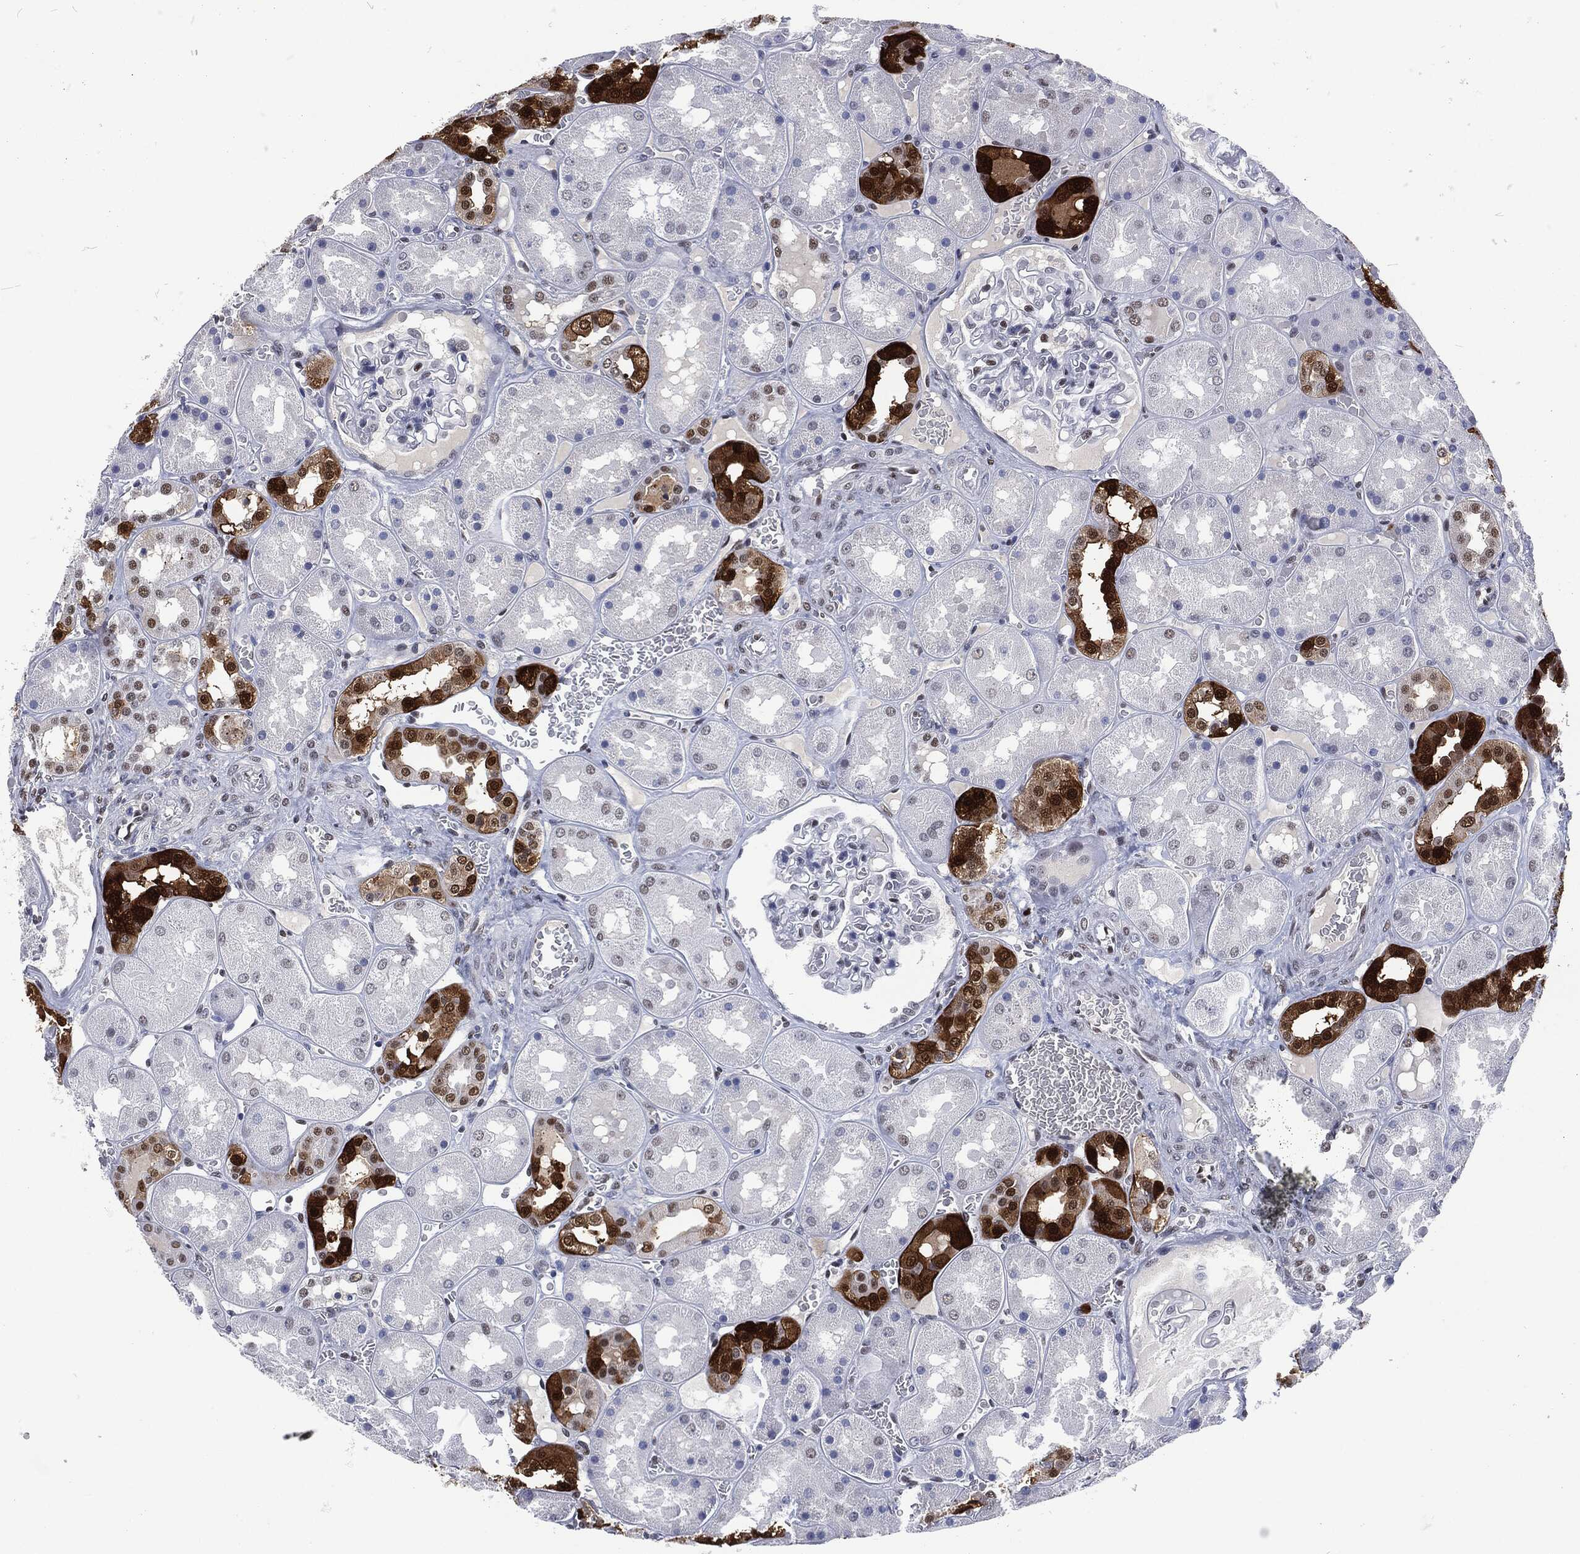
{"staining": {"intensity": "moderate", "quantity": "<25%", "location": "nuclear"}, "tissue": "kidney", "cell_type": "Cells in glomeruli", "image_type": "normal", "snomed": [{"axis": "morphology", "description": "Normal tissue, NOS"}, {"axis": "topography", "description": "Kidney"}], "caption": "Immunohistochemical staining of unremarkable human kidney shows <25% levels of moderate nuclear protein expression in about <25% of cells in glomeruli. Nuclei are stained in blue.", "gene": "DCPS", "patient": {"sex": "male", "age": 73}}